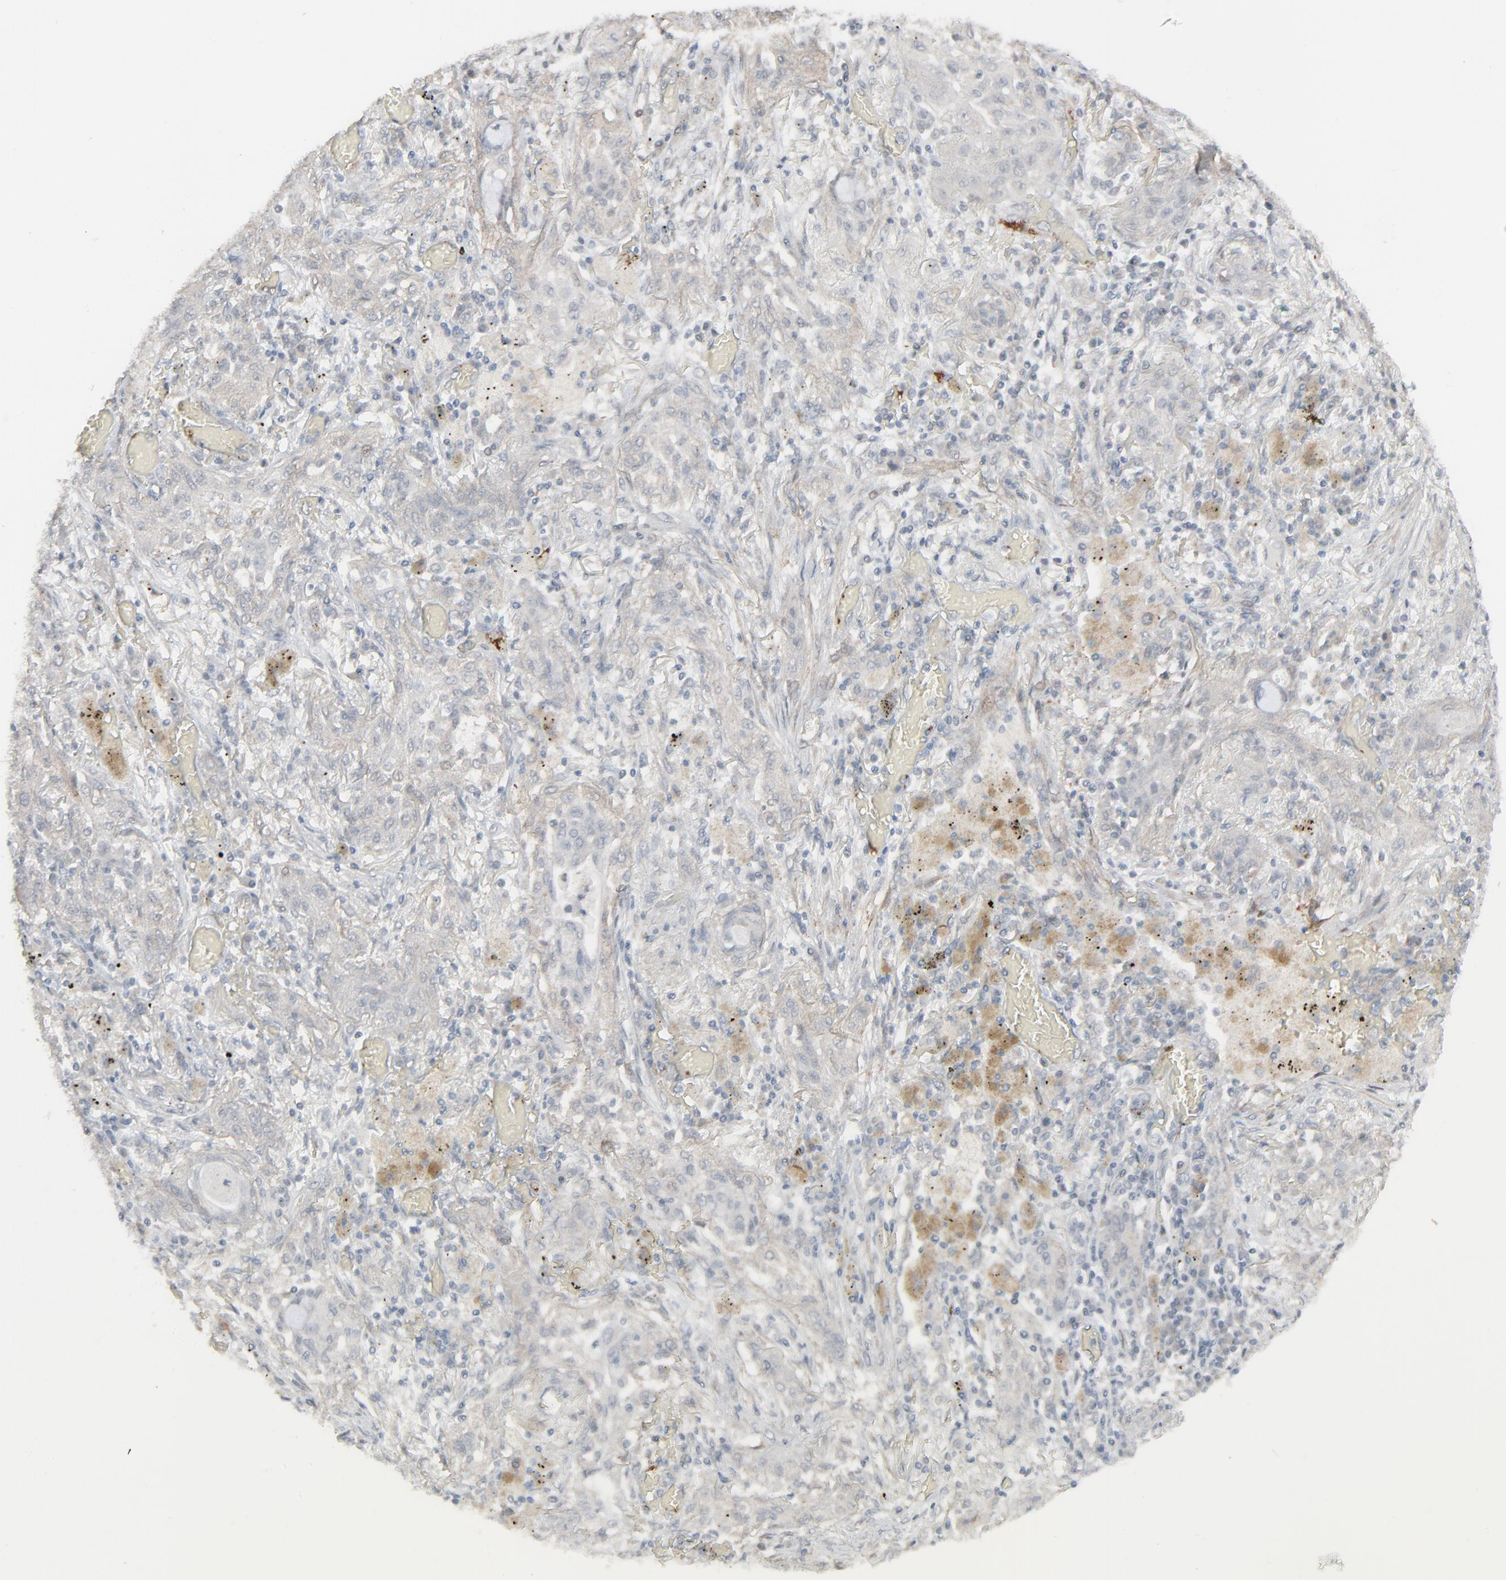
{"staining": {"intensity": "negative", "quantity": "none", "location": "none"}, "tissue": "lung cancer", "cell_type": "Tumor cells", "image_type": "cancer", "snomed": [{"axis": "morphology", "description": "Squamous cell carcinoma, NOS"}, {"axis": "topography", "description": "Lung"}], "caption": "High power microscopy image of an IHC photomicrograph of lung cancer, revealing no significant staining in tumor cells.", "gene": "NEUROD1", "patient": {"sex": "female", "age": 47}}